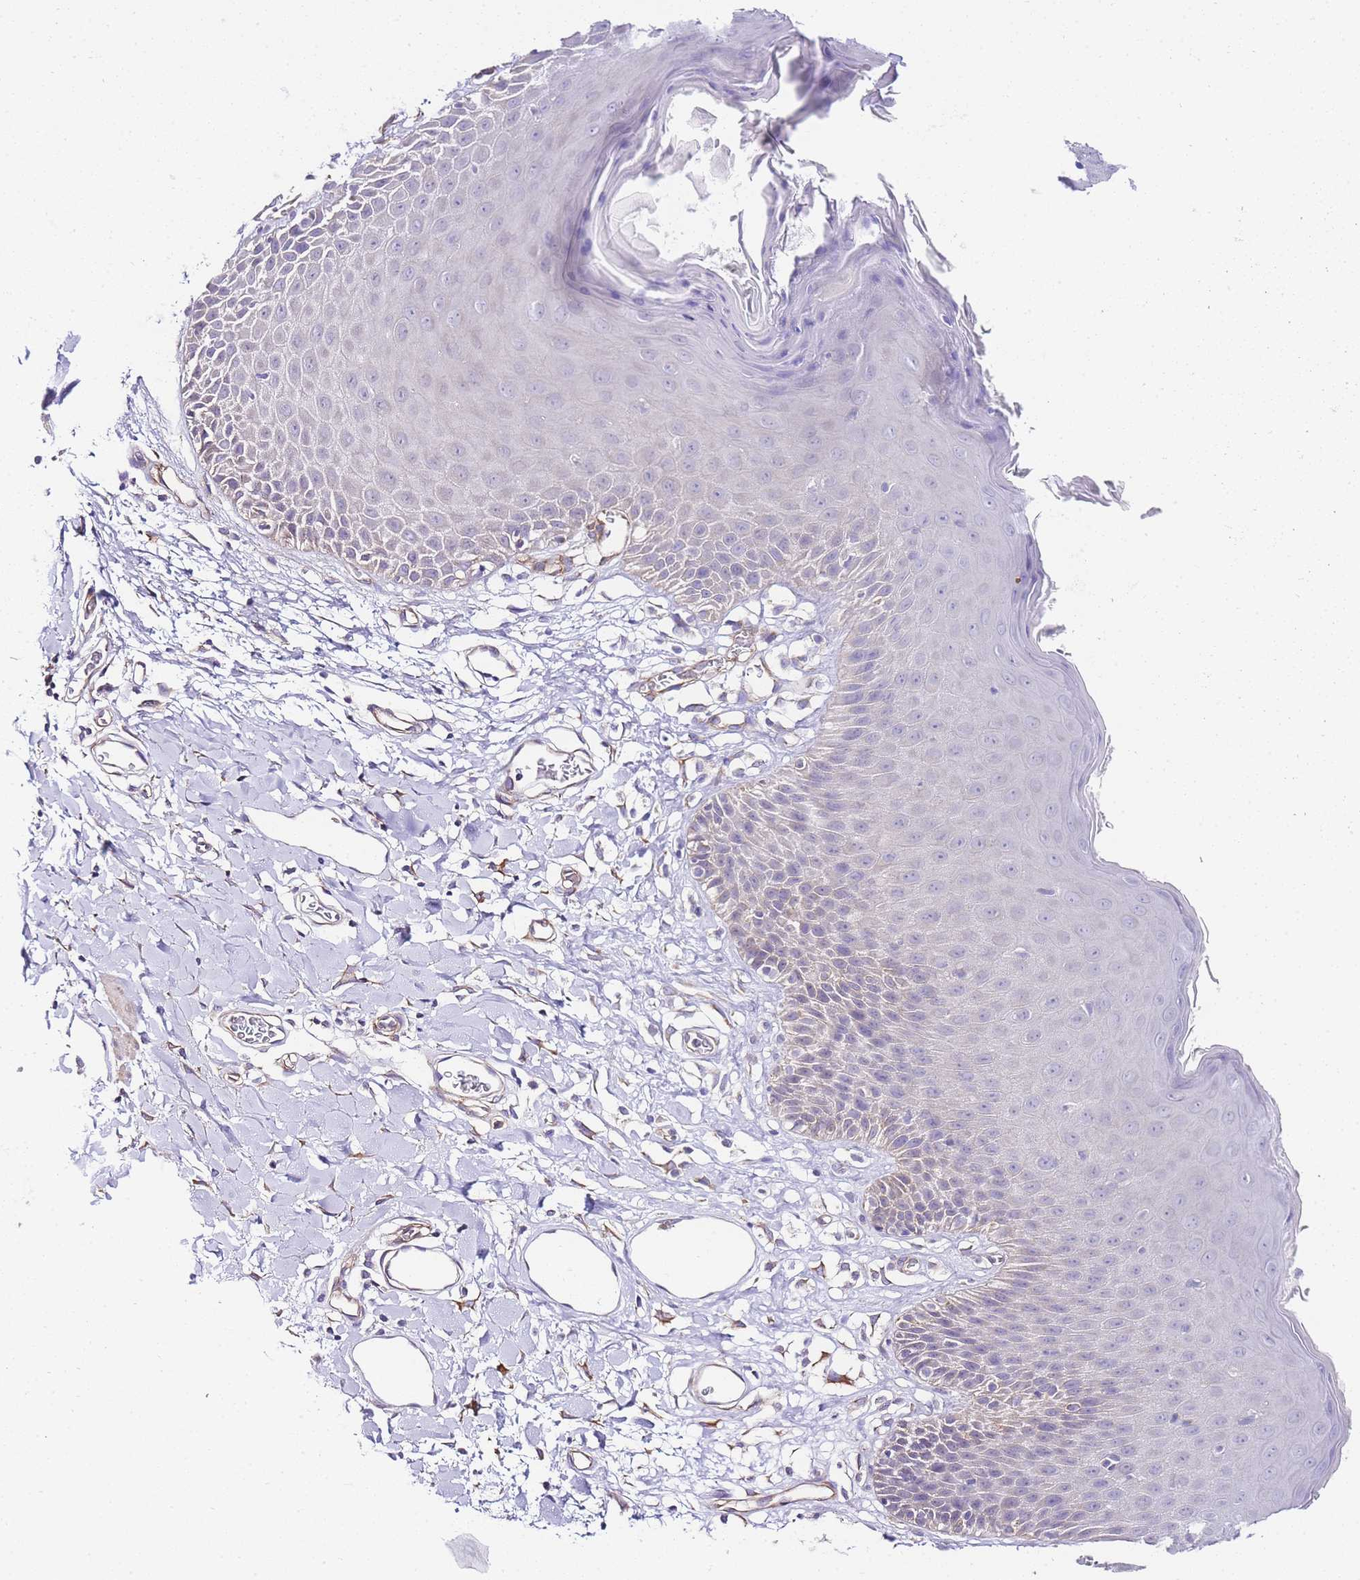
{"staining": {"intensity": "moderate", "quantity": "<25%", "location": "cytoplasmic/membranous"}, "tissue": "skin", "cell_type": "Epidermal cells", "image_type": "normal", "snomed": [{"axis": "morphology", "description": "Normal tissue, NOS"}, {"axis": "topography", "description": "Vulva"}], "caption": "Immunohistochemistry (IHC) (DAB (3,3'-diaminobenzidine)) staining of unremarkable skin reveals moderate cytoplasmic/membranous protein expression in about <25% of epidermal cells.", "gene": "PDCD7", "patient": {"sex": "female", "age": 68}}